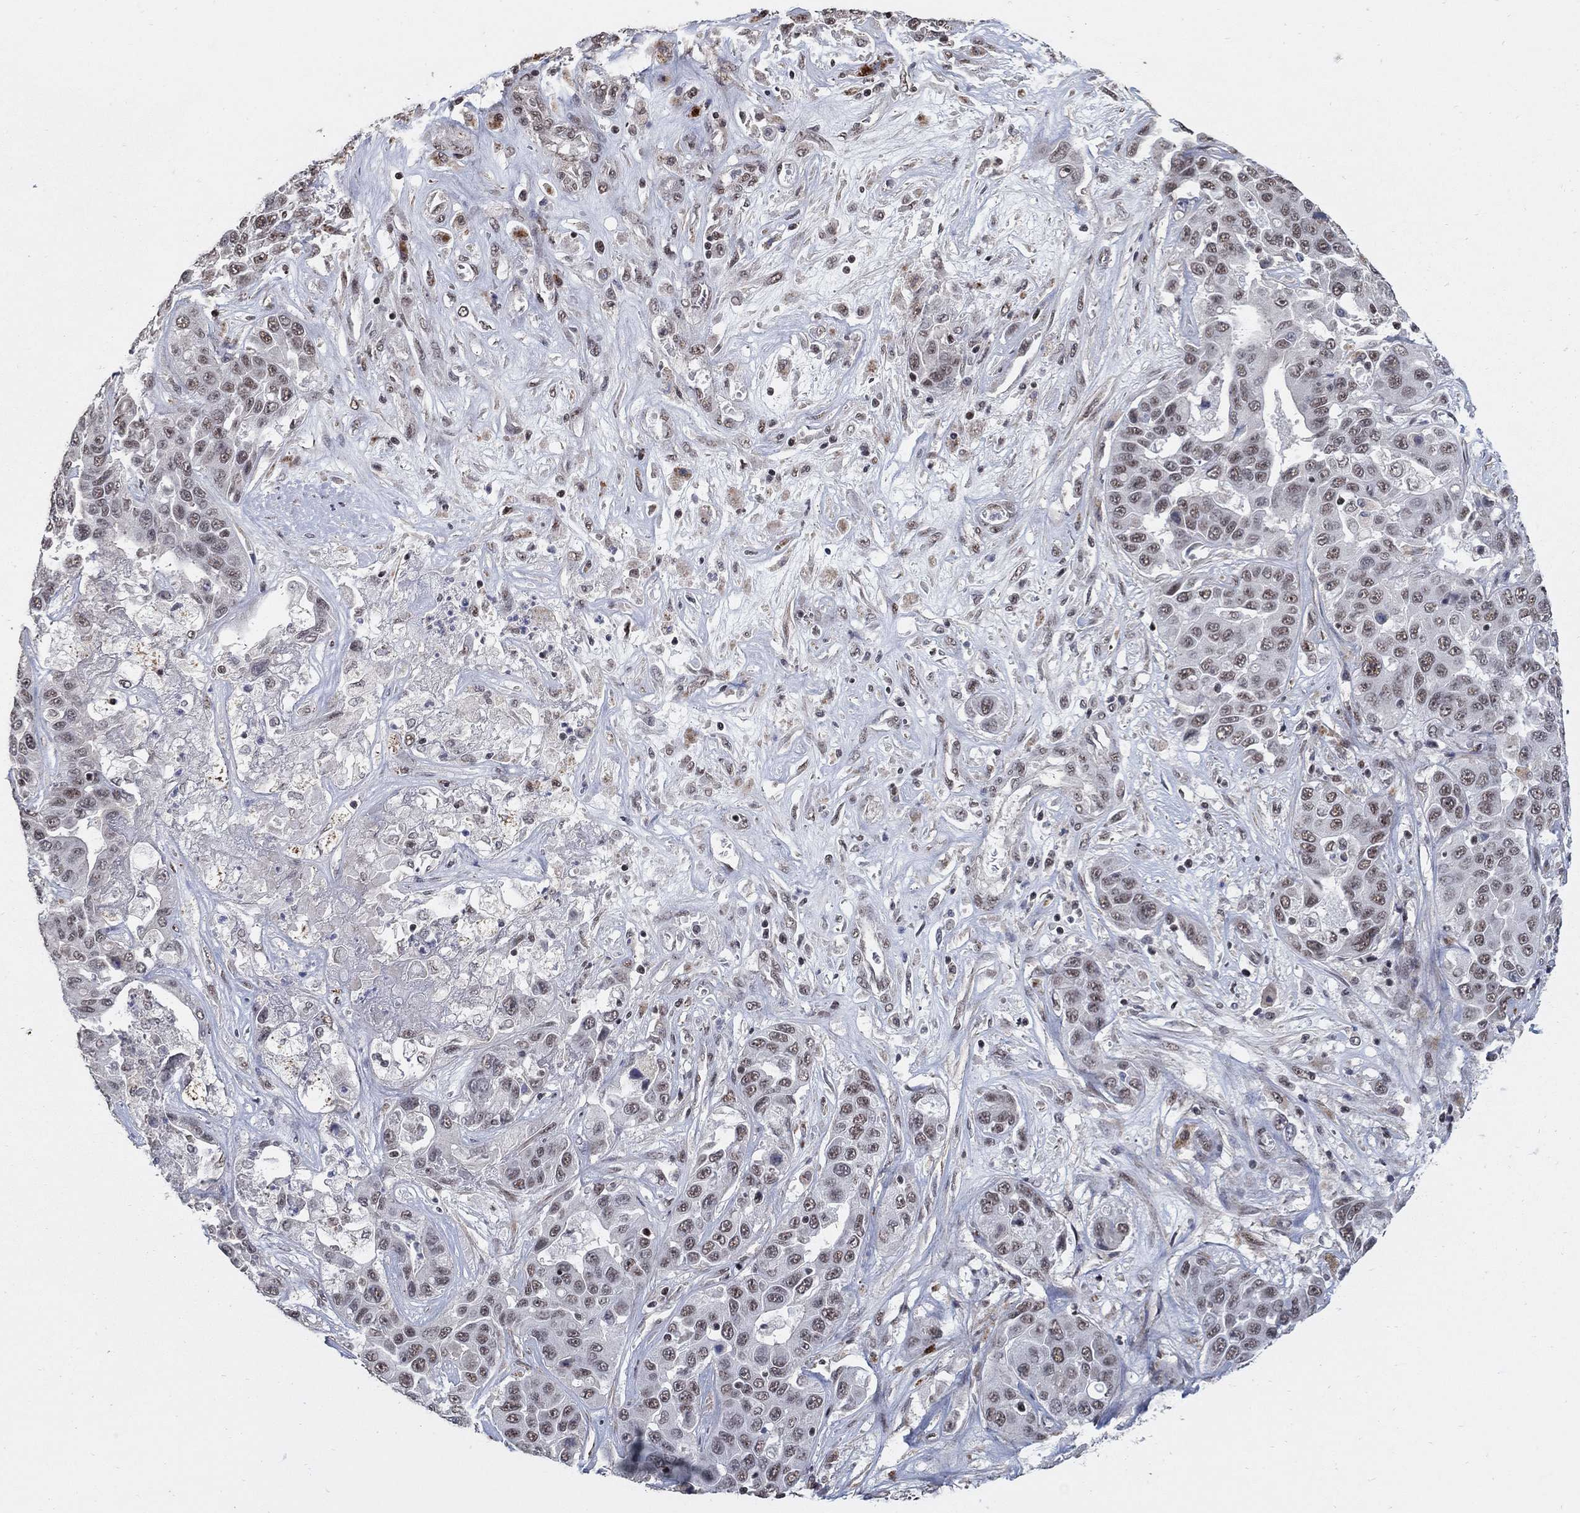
{"staining": {"intensity": "weak", "quantity": "<25%", "location": "nuclear"}, "tissue": "liver cancer", "cell_type": "Tumor cells", "image_type": "cancer", "snomed": [{"axis": "morphology", "description": "Cholangiocarcinoma"}, {"axis": "topography", "description": "Liver"}], "caption": "High magnification brightfield microscopy of cholangiocarcinoma (liver) stained with DAB (3,3'-diaminobenzidine) (brown) and counterstained with hematoxylin (blue): tumor cells show no significant positivity.", "gene": "PNISR", "patient": {"sex": "female", "age": 52}}